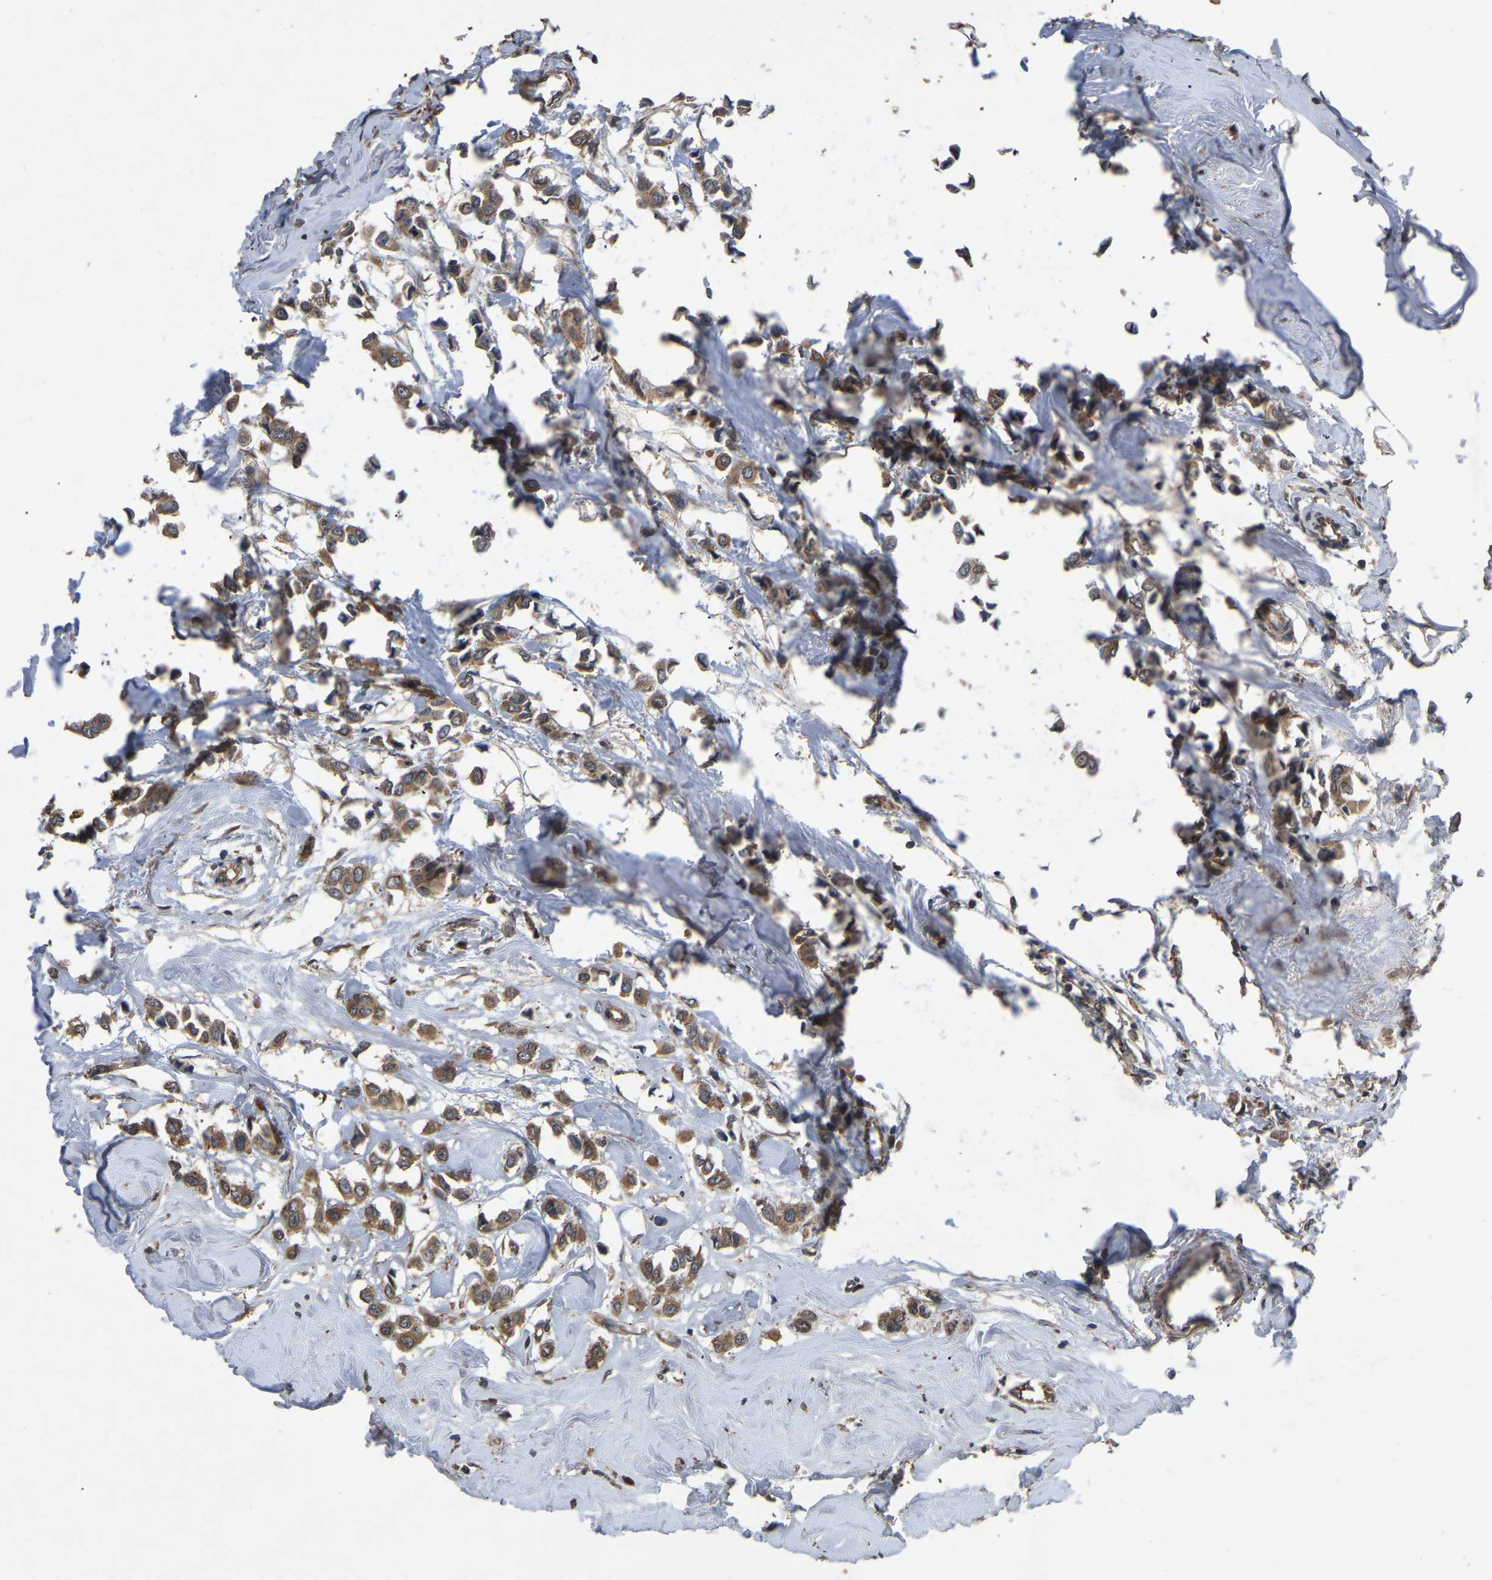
{"staining": {"intensity": "moderate", "quantity": ">75%", "location": "cytoplasmic/membranous"}, "tissue": "breast cancer", "cell_type": "Tumor cells", "image_type": "cancer", "snomed": [{"axis": "morphology", "description": "Lobular carcinoma"}, {"axis": "topography", "description": "Breast"}], "caption": "Immunohistochemistry (IHC) (DAB) staining of human lobular carcinoma (breast) demonstrates moderate cytoplasmic/membranous protein expression in about >75% of tumor cells.", "gene": "CRYZL1", "patient": {"sex": "female", "age": 51}}